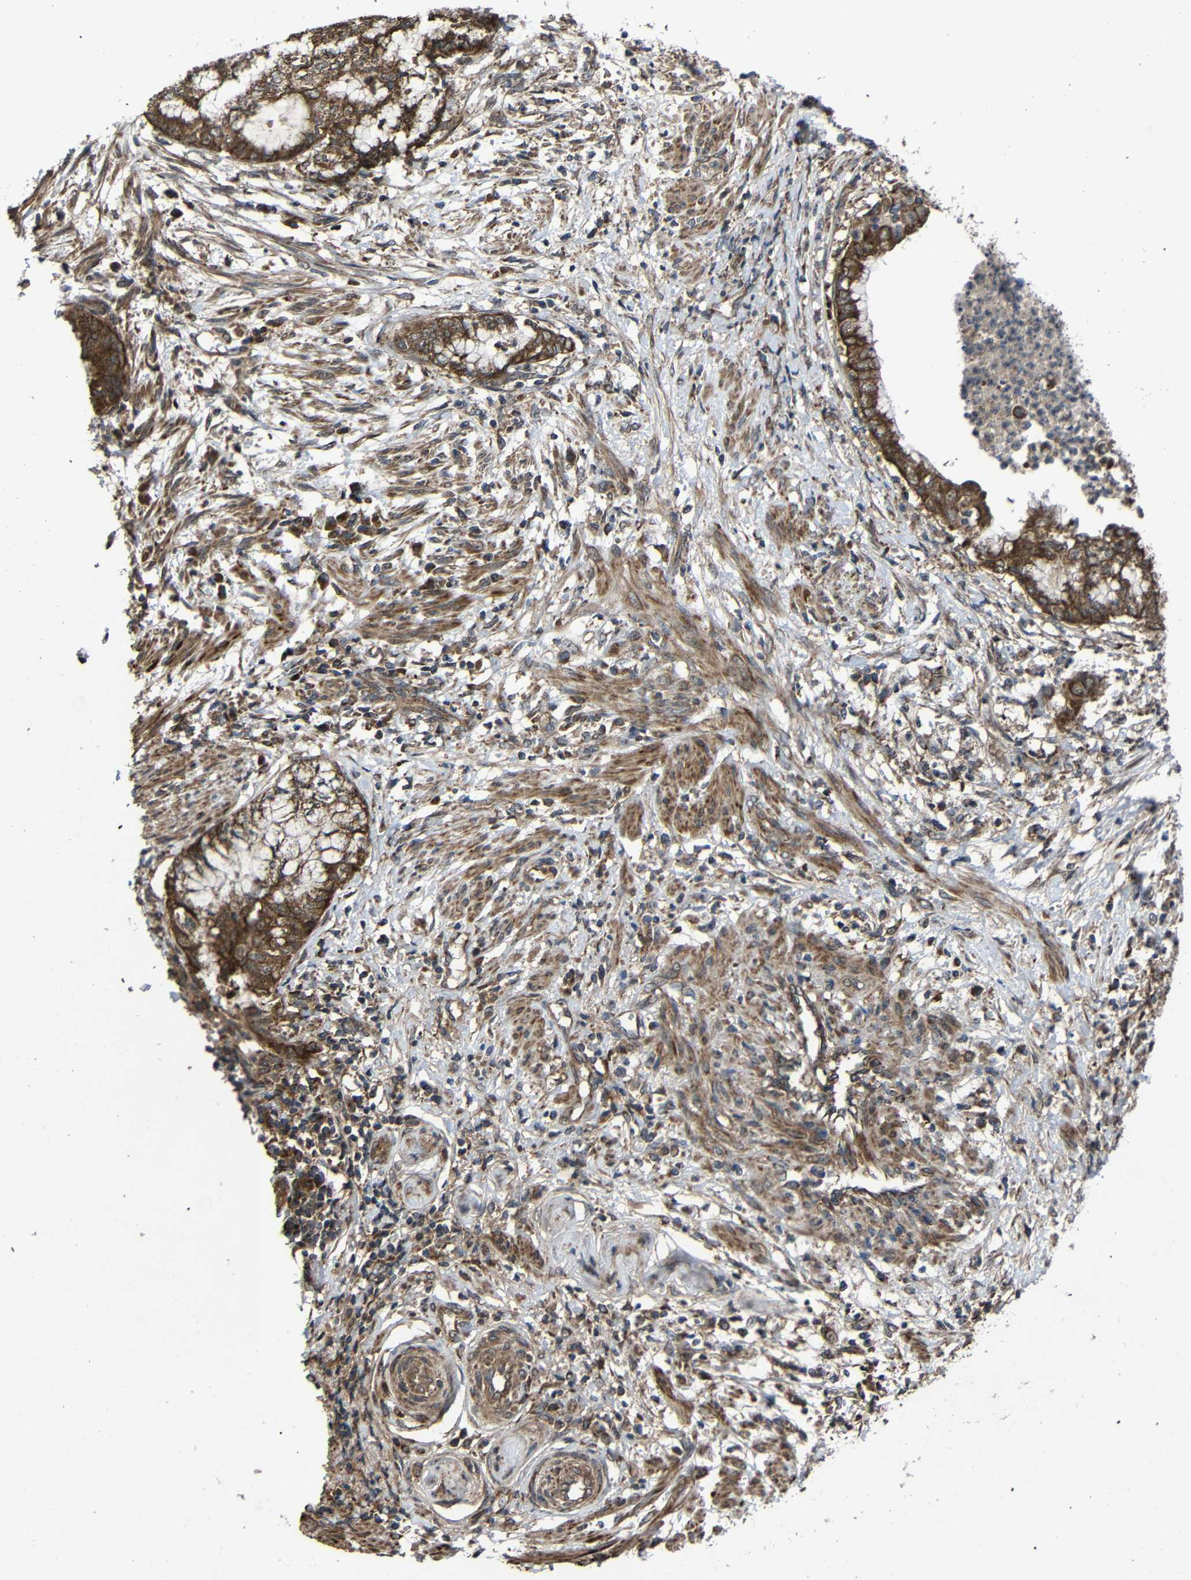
{"staining": {"intensity": "moderate", "quantity": ">75%", "location": "cytoplasmic/membranous"}, "tissue": "endometrial cancer", "cell_type": "Tumor cells", "image_type": "cancer", "snomed": [{"axis": "morphology", "description": "Necrosis, NOS"}, {"axis": "morphology", "description": "Adenocarcinoma, NOS"}, {"axis": "topography", "description": "Endometrium"}], "caption": "Endometrial adenocarcinoma stained with DAB immunohistochemistry (IHC) reveals medium levels of moderate cytoplasmic/membranous positivity in approximately >75% of tumor cells.", "gene": "C1GALT1", "patient": {"sex": "female", "age": 79}}